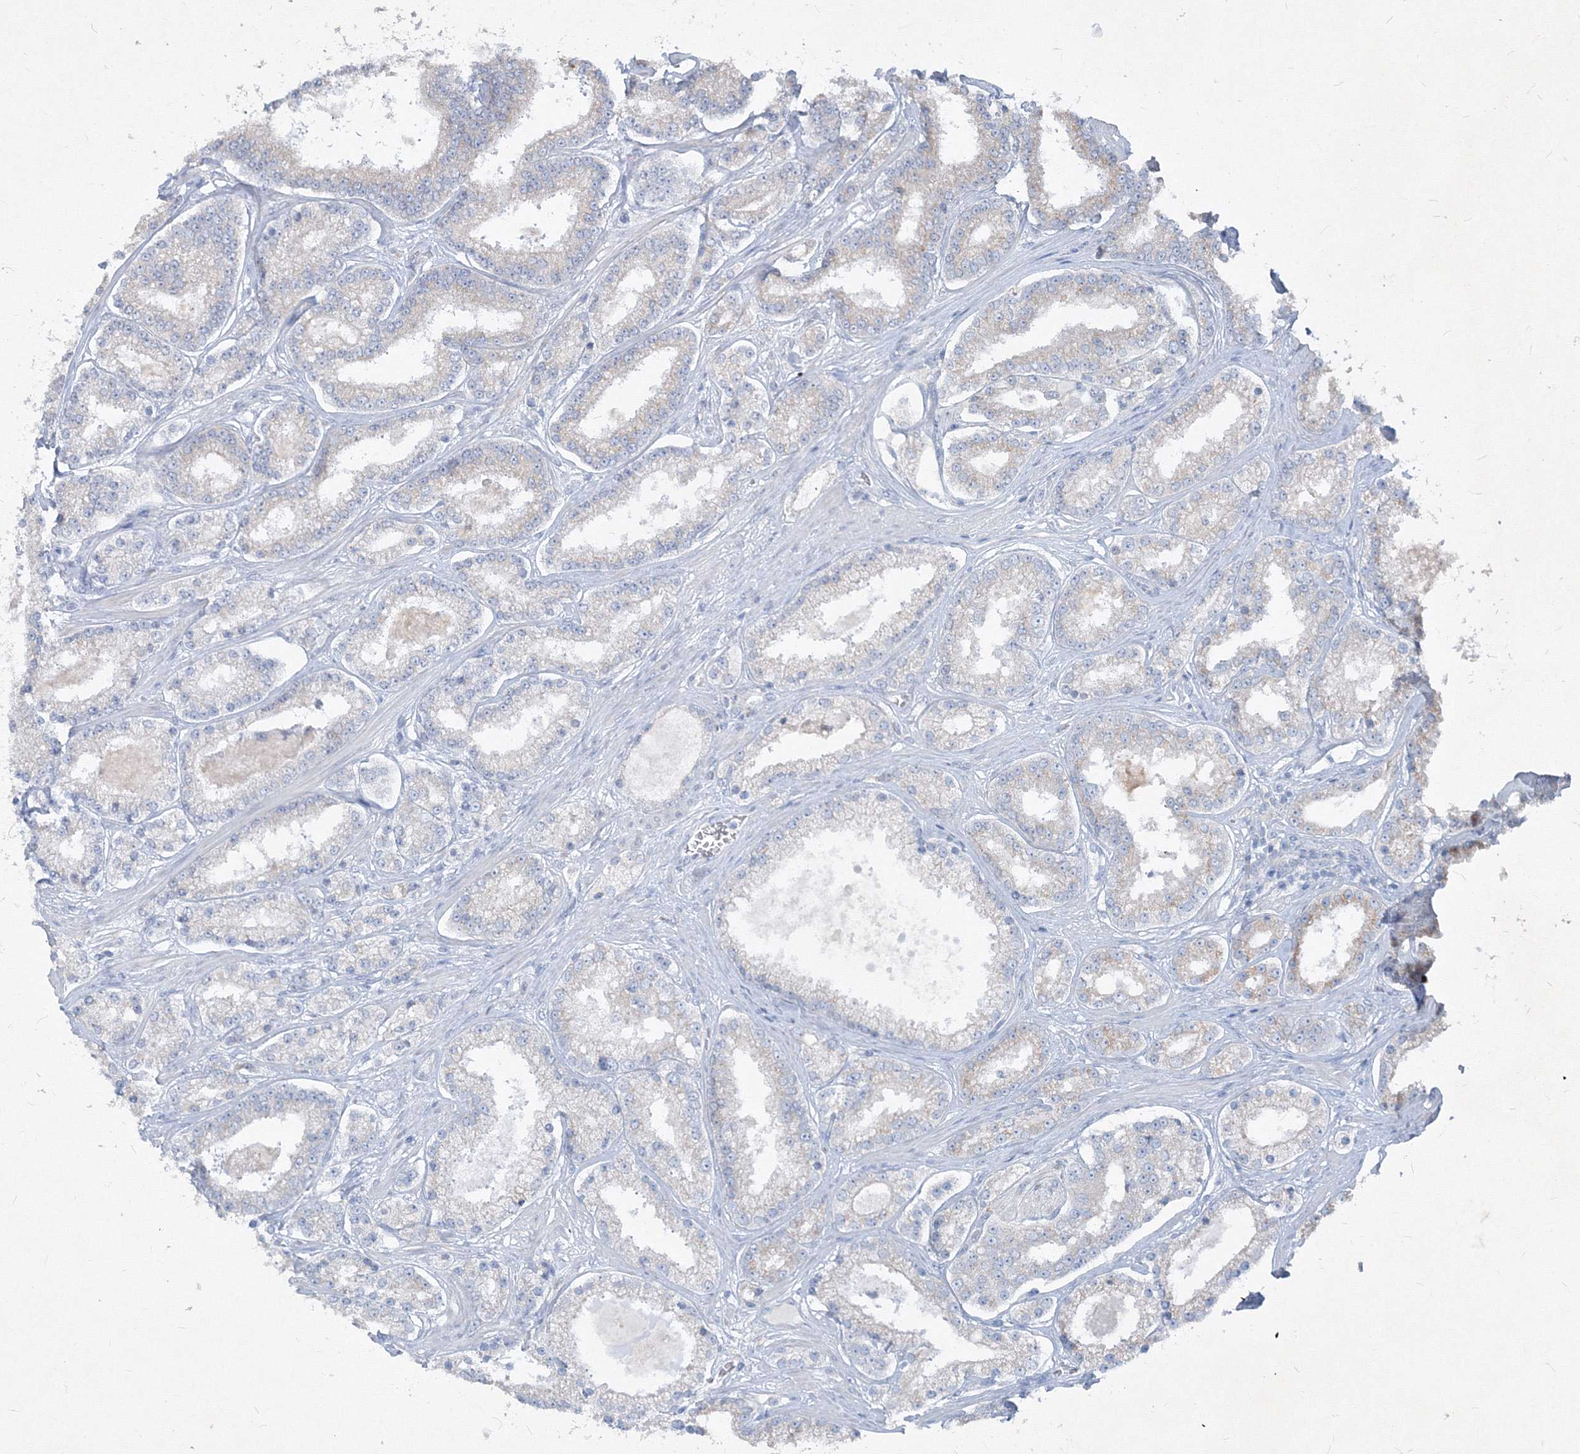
{"staining": {"intensity": "negative", "quantity": "none", "location": "none"}, "tissue": "prostate cancer", "cell_type": "Tumor cells", "image_type": "cancer", "snomed": [{"axis": "morphology", "description": "Normal tissue, NOS"}, {"axis": "morphology", "description": "Adenocarcinoma, High grade"}, {"axis": "topography", "description": "Prostate"}], "caption": "Immunohistochemical staining of human prostate adenocarcinoma (high-grade) demonstrates no significant positivity in tumor cells.", "gene": "IFNAR1", "patient": {"sex": "male", "age": 83}}